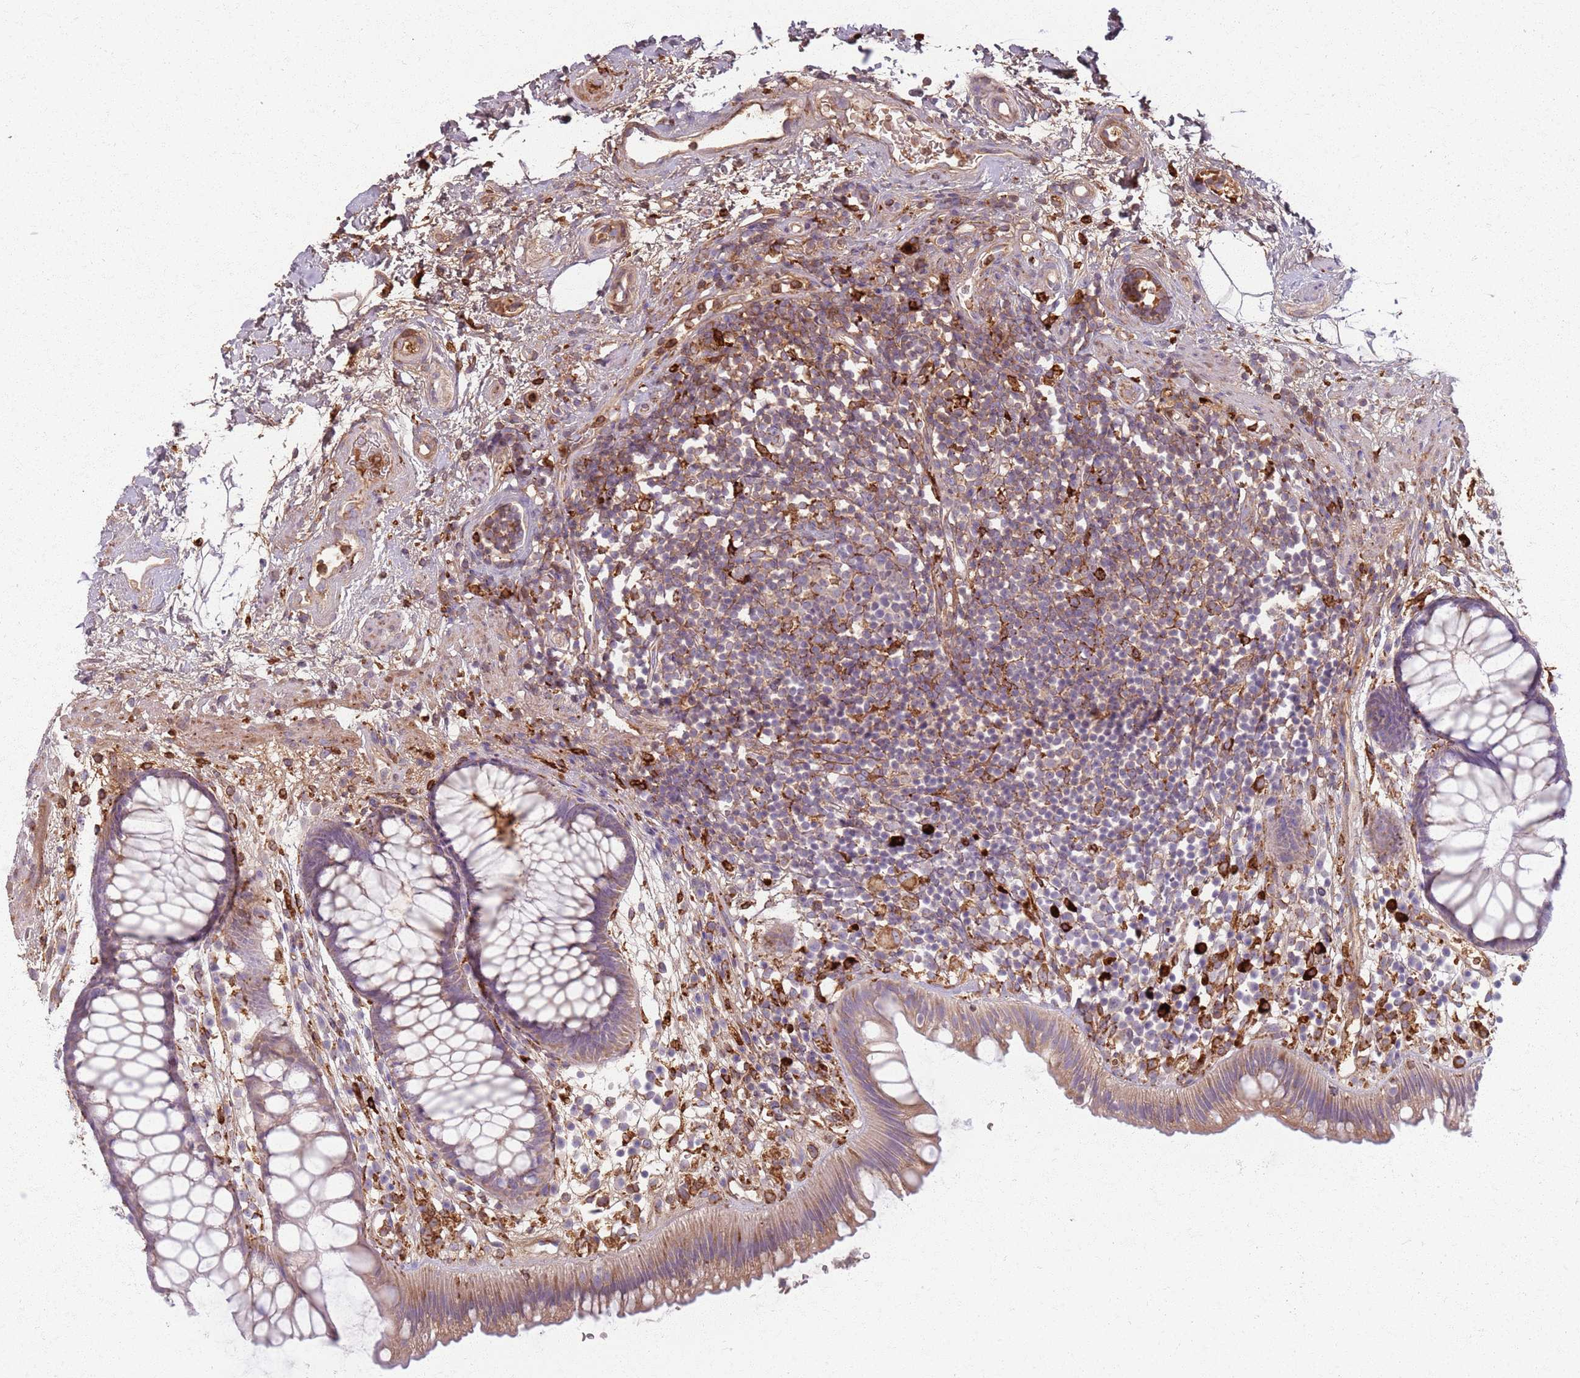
{"staining": {"intensity": "moderate", "quantity": "25%-75%", "location": "cytoplasmic/membranous"}, "tissue": "rectum", "cell_type": "Glandular cells", "image_type": "normal", "snomed": [{"axis": "morphology", "description": "Normal tissue, NOS"}, {"axis": "topography", "description": "Rectum"}], "caption": "Immunohistochemical staining of benign rectum demonstrates moderate cytoplasmic/membranous protein staining in approximately 25%-75% of glandular cells.", "gene": "COLGALT1", "patient": {"sex": "male", "age": 51}}